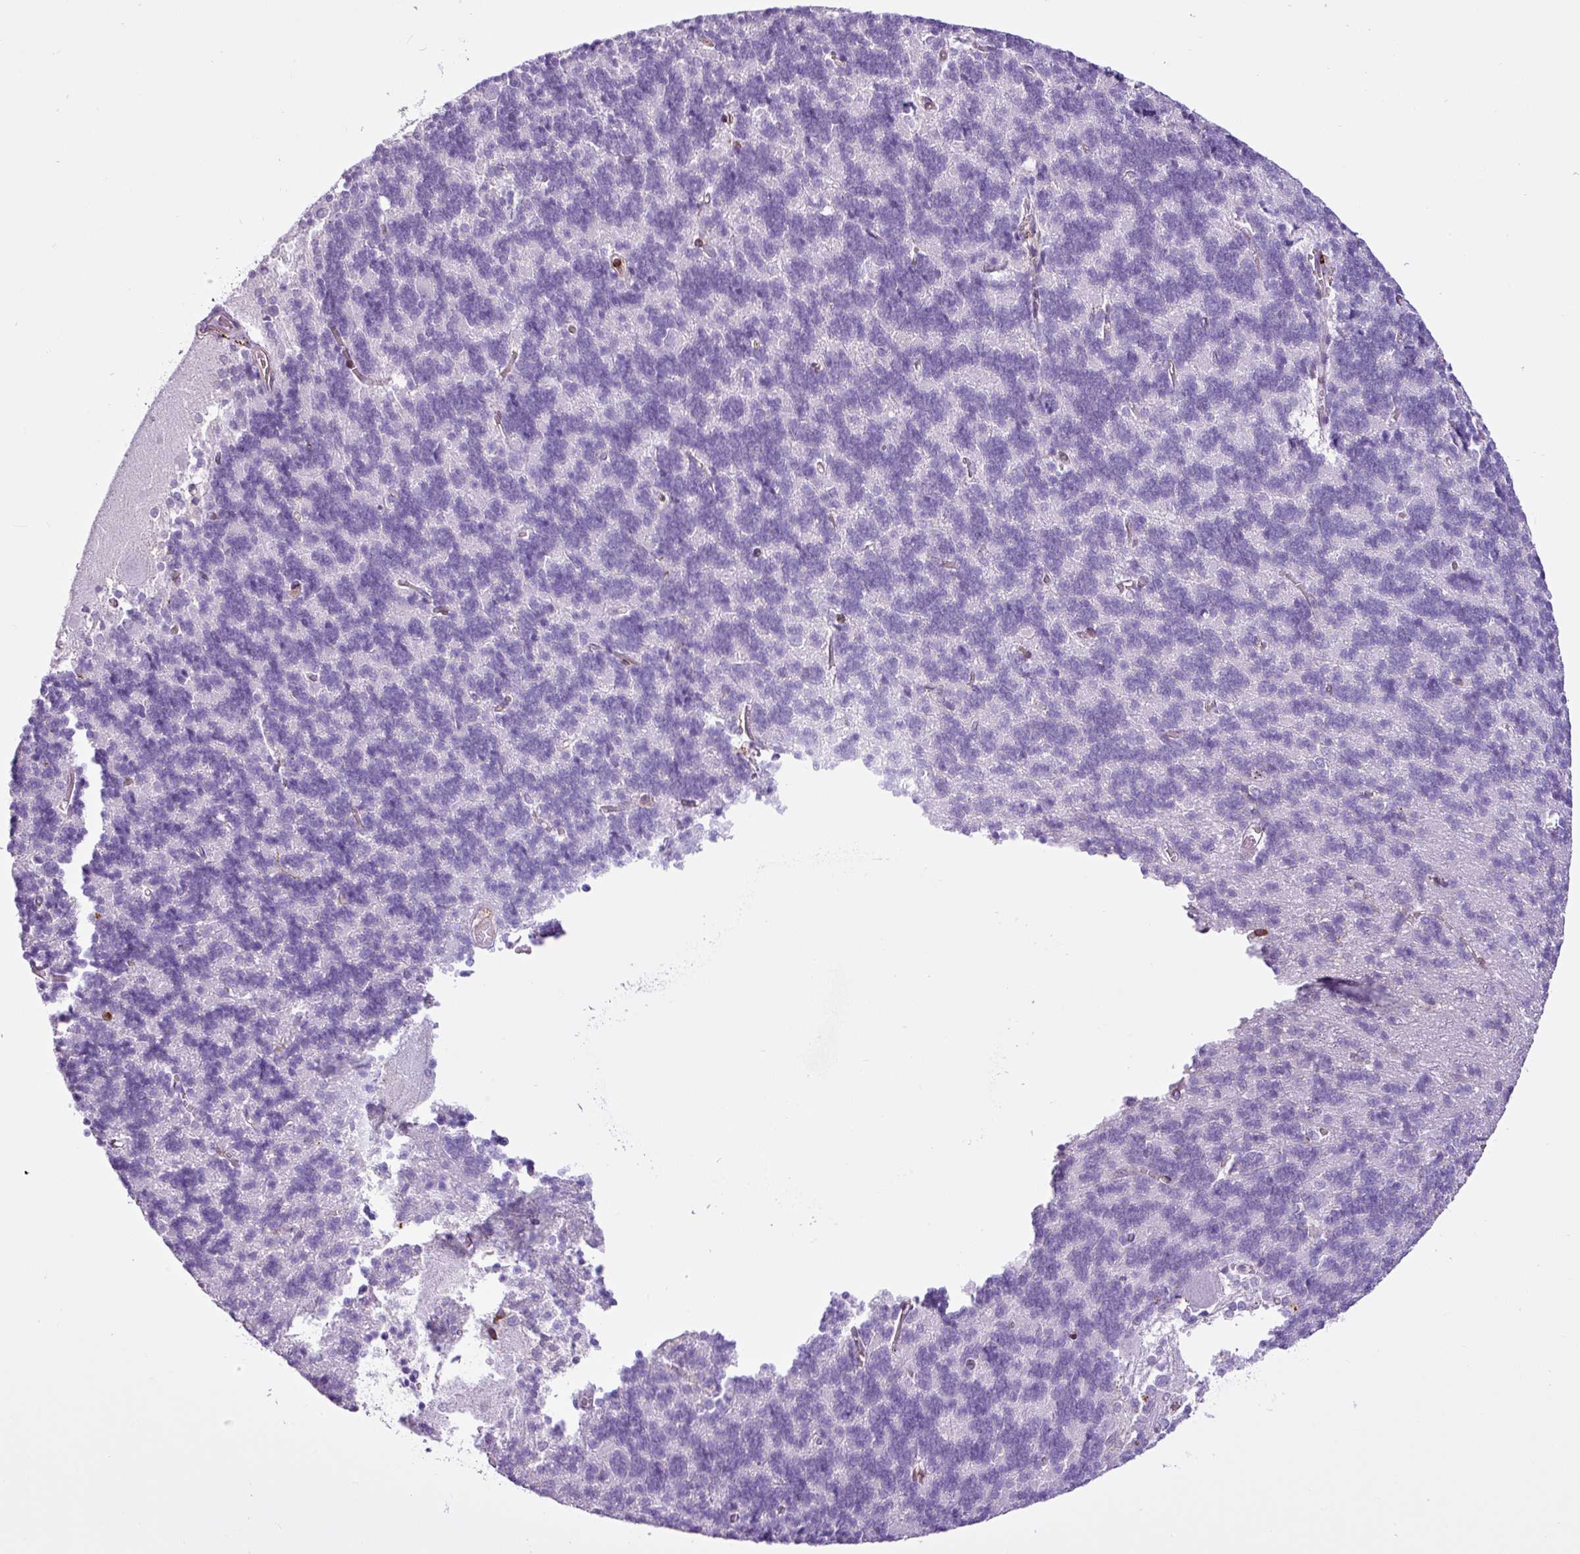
{"staining": {"intensity": "negative", "quantity": "none", "location": "none"}, "tissue": "cerebellum", "cell_type": "Cells in granular layer", "image_type": "normal", "snomed": [{"axis": "morphology", "description": "Normal tissue, NOS"}, {"axis": "topography", "description": "Cerebellum"}], "caption": "Immunohistochemistry image of benign human cerebellum stained for a protein (brown), which reveals no positivity in cells in granular layer.", "gene": "EME2", "patient": {"sex": "male", "age": 37}}